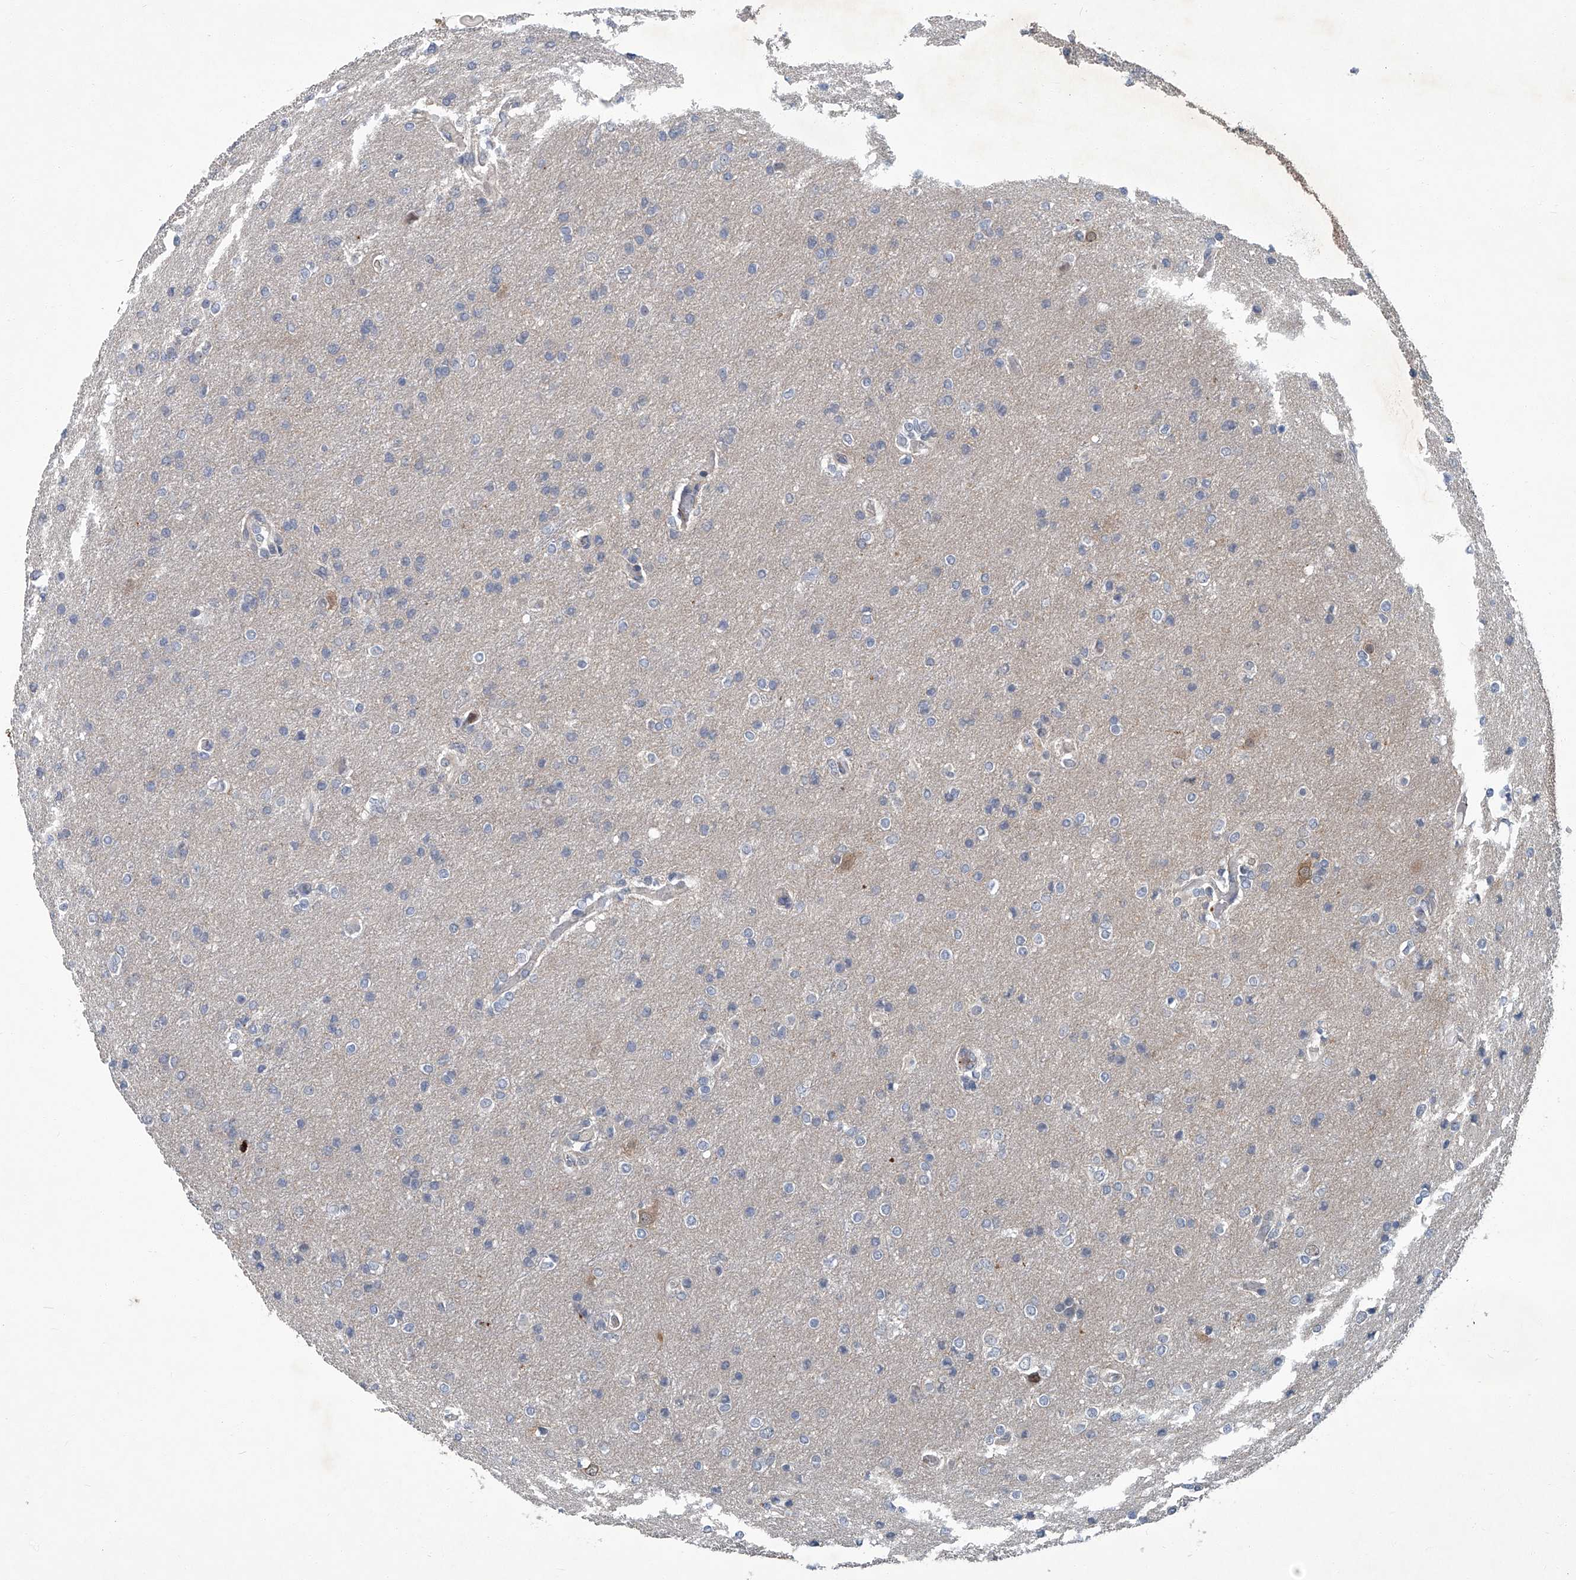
{"staining": {"intensity": "negative", "quantity": "none", "location": "none"}, "tissue": "glioma", "cell_type": "Tumor cells", "image_type": "cancer", "snomed": [{"axis": "morphology", "description": "Glioma, malignant, High grade"}, {"axis": "topography", "description": "Cerebral cortex"}], "caption": "The micrograph reveals no staining of tumor cells in malignant high-grade glioma. (Stains: DAB (3,3'-diaminobenzidine) immunohistochemistry (IHC) with hematoxylin counter stain, Microscopy: brightfield microscopy at high magnification).", "gene": "AKNAD1", "patient": {"sex": "female", "age": 36}}